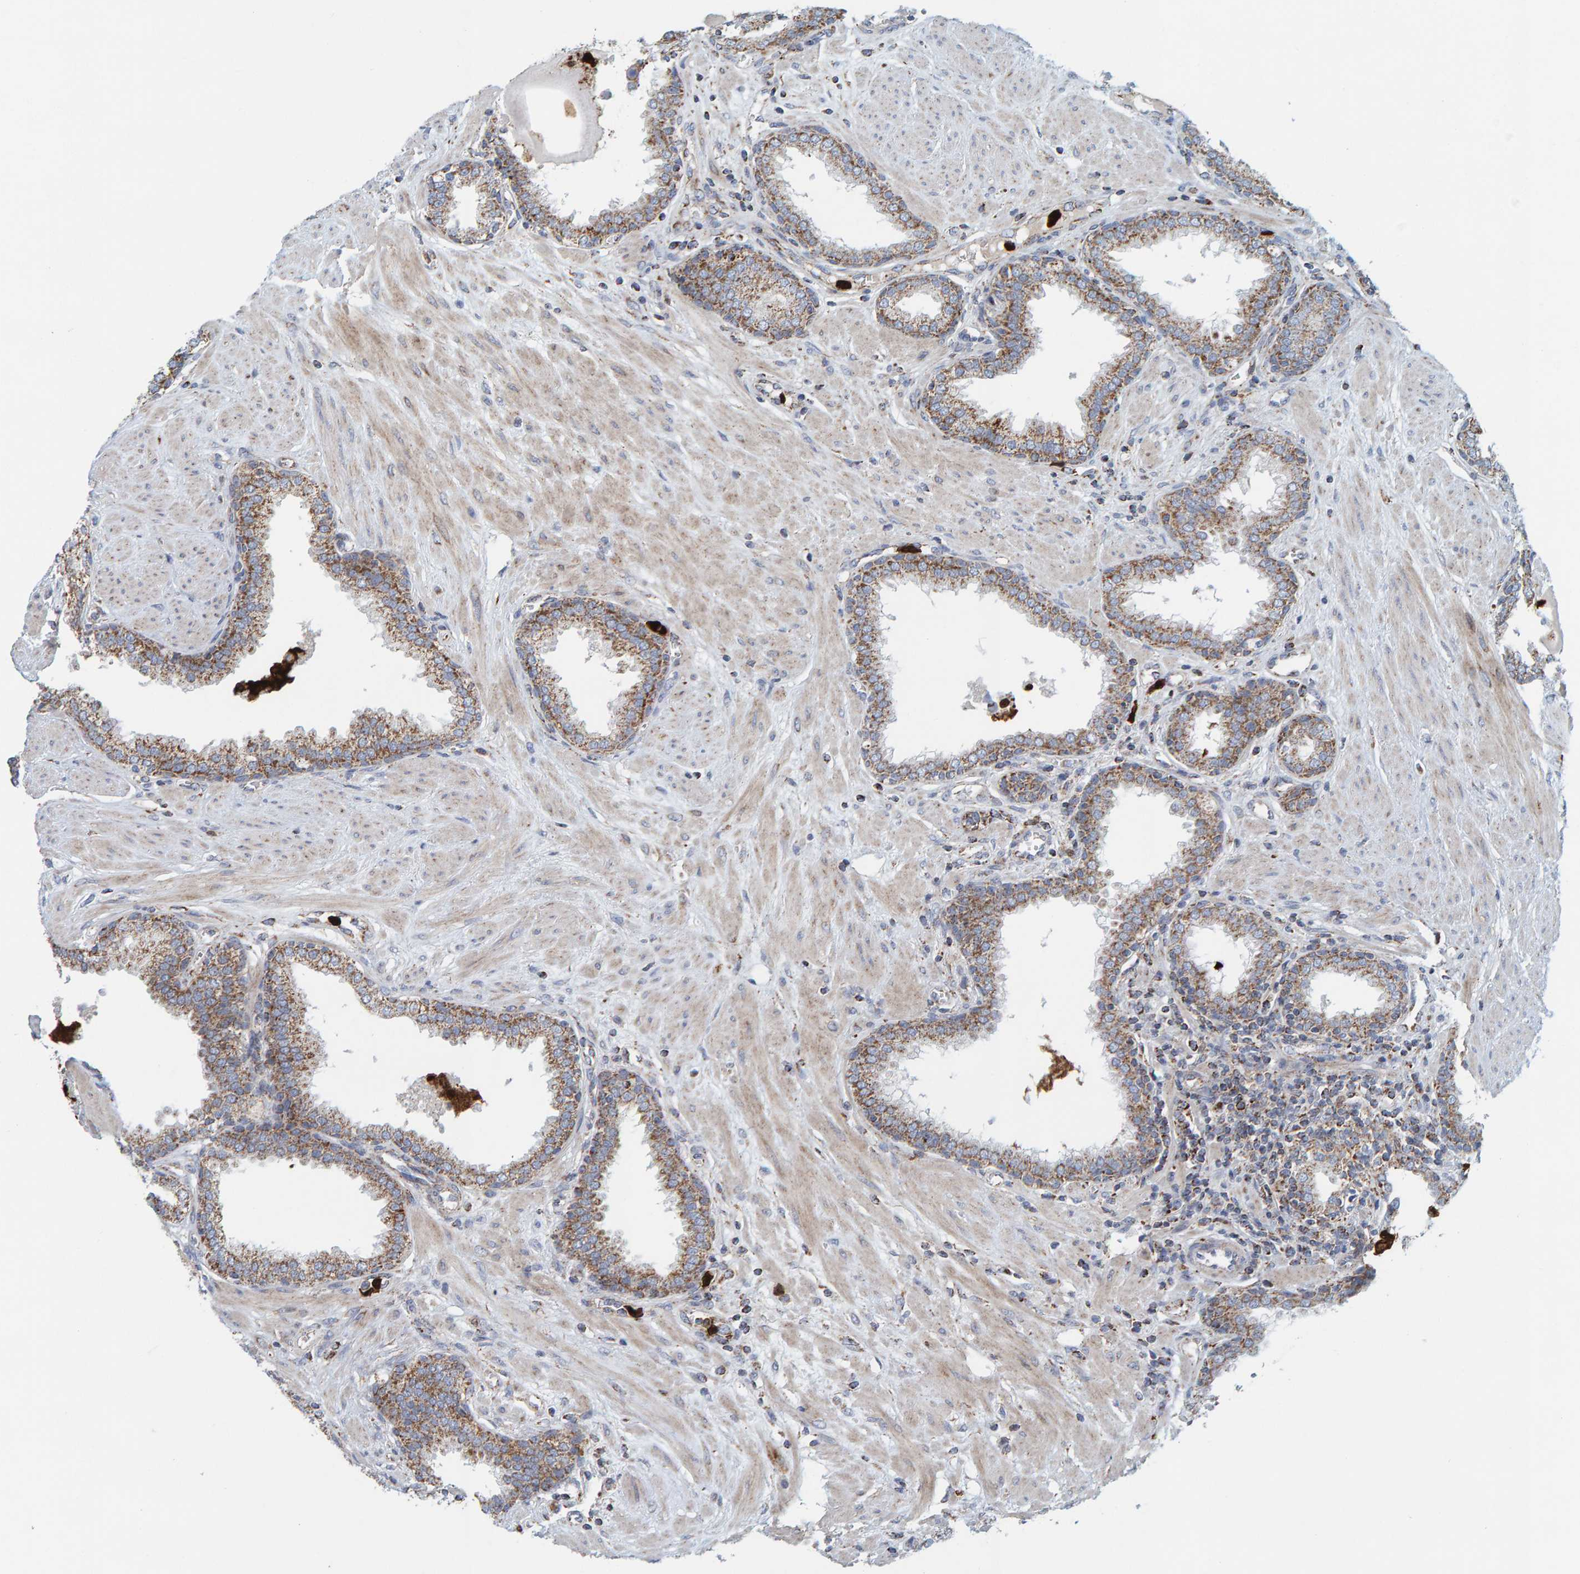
{"staining": {"intensity": "moderate", "quantity": ">75%", "location": "cytoplasmic/membranous"}, "tissue": "prostate", "cell_type": "Glandular cells", "image_type": "normal", "snomed": [{"axis": "morphology", "description": "Normal tissue, NOS"}, {"axis": "topography", "description": "Prostate"}], "caption": "IHC of benign human prostate demonstrates medium levels of moderate cytoplasmic/membranous expression in approximately >75% of glandular cells.", "gene": "B9D1", "patient": {"sex": "male", "age": 51}}